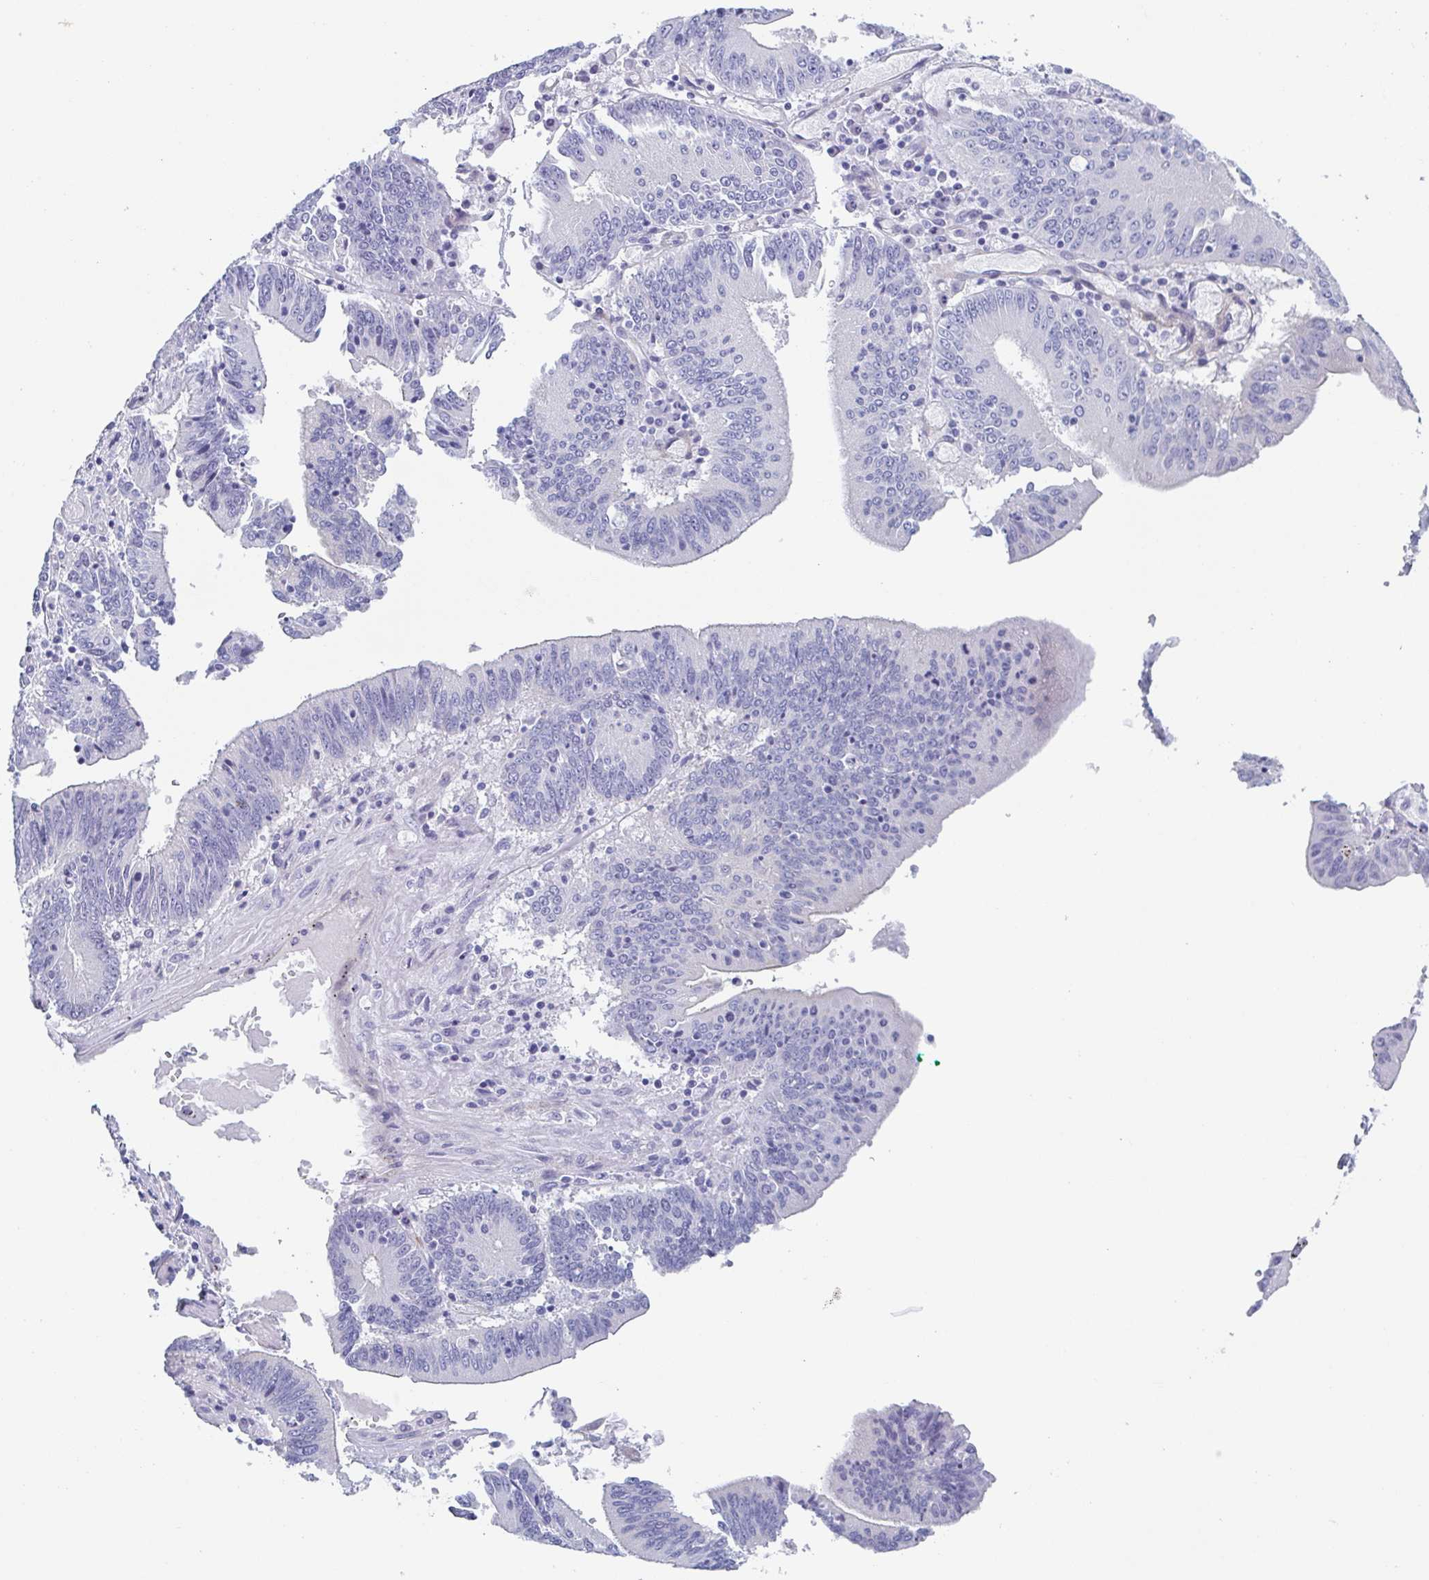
{"staining": {"intensity": "negative", "quantity": "none", "location": "none"}, "tissue": "stomach cancer", "cell_type": "Tumor cells", "image_type": "cancer", "snomed": [{"axis": "morphology", "description": "Adenocarcinoma, NOS"}, {"axis": "topography", "description": "Stomach, upper"}], "caption": "Stomach adenocarcinoma stained for a protein using IHC displays no expression tumor cells.", "gene": "DYNC1I1", "patient": {"sex": "male", "age": 68}}